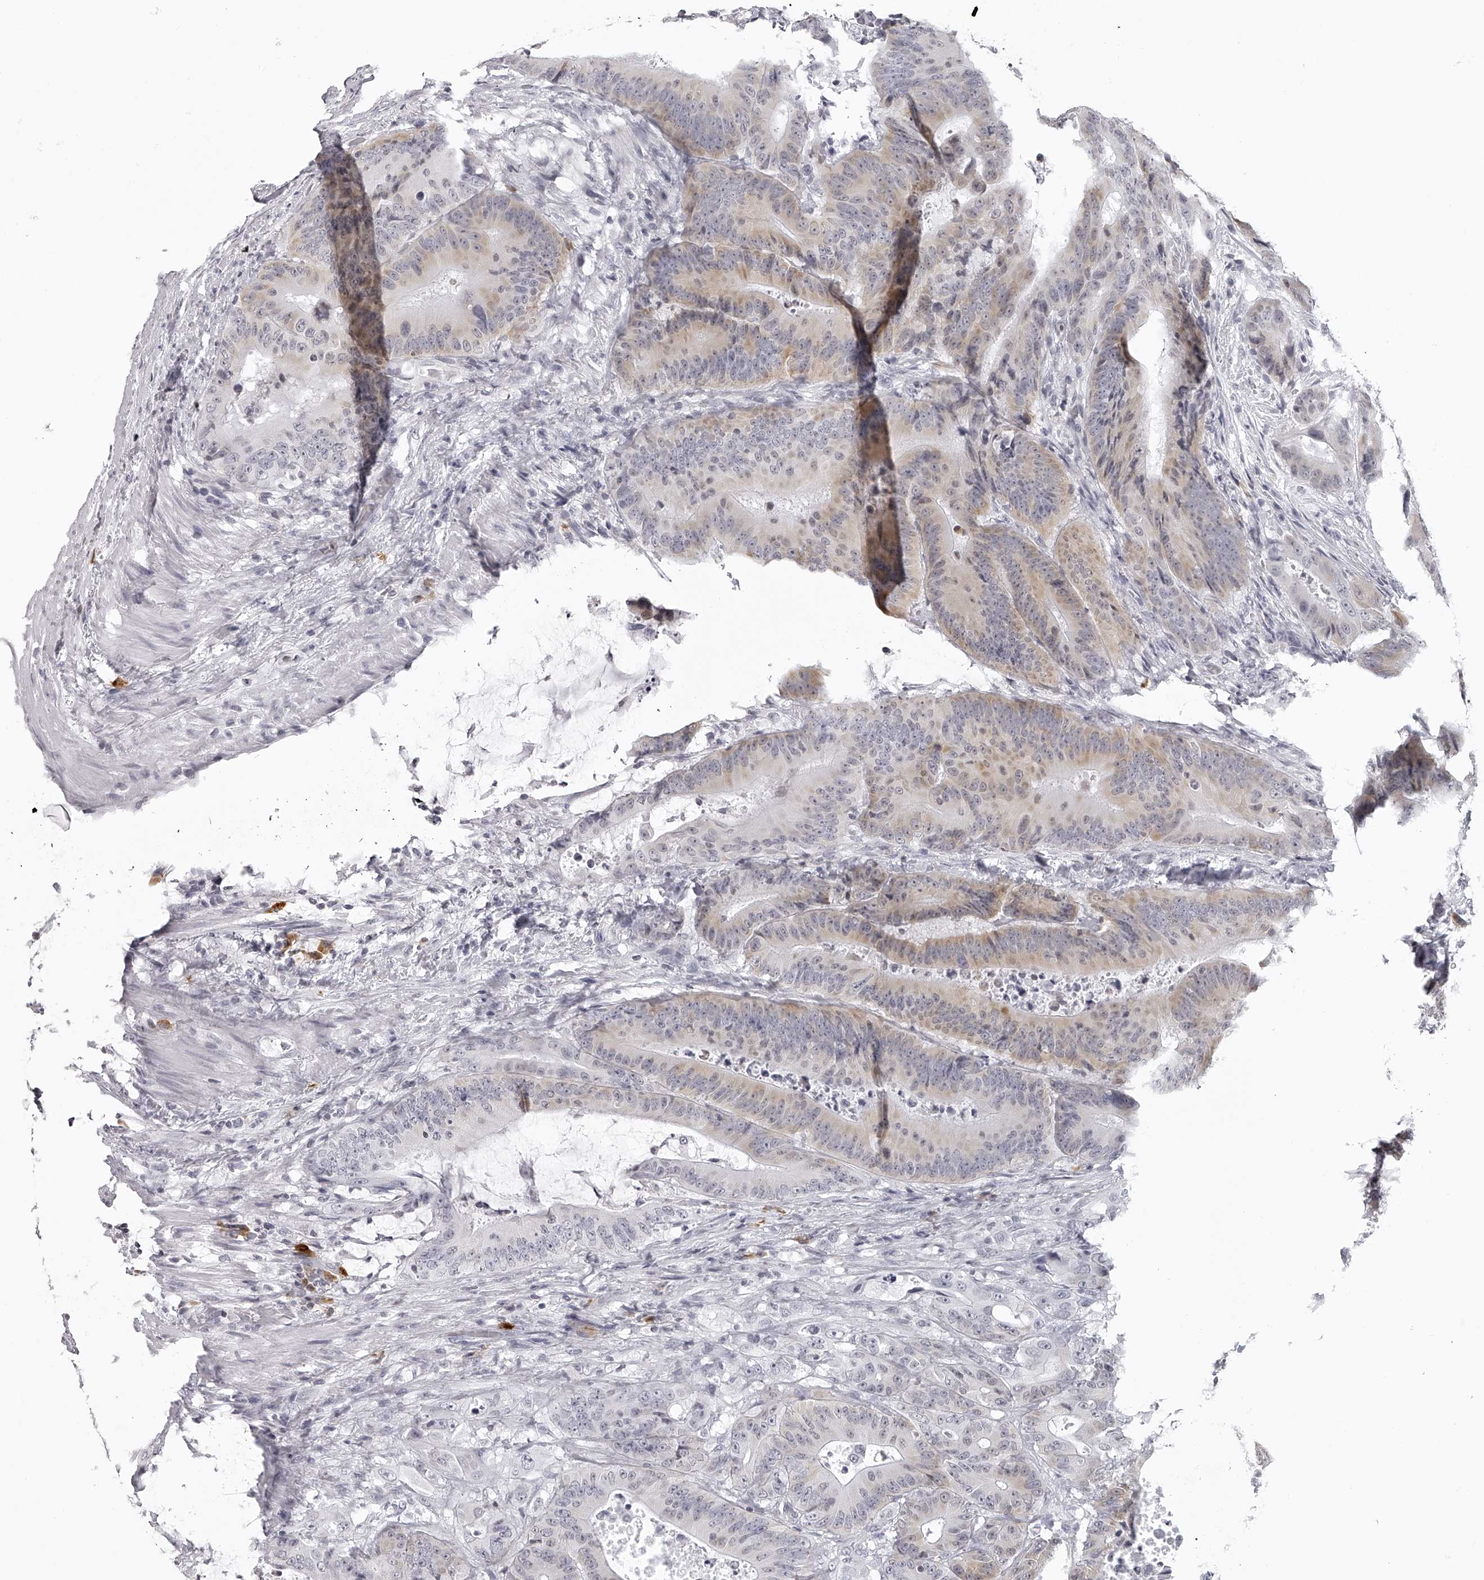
{"staining": {"intensity": "weak", "quantity": "25%-75%", "location": "cytoplasmic/membranous"}, "tissue": "colorectal cancer", "cell_type": "Tumor cells", "image_type": "cancer", "snomed": [{"axis": "morphology", "description": "Adenocarcinoma, NOS"}, {"axis": "topography", "description": "Colon"}], "caption": "Colorectal cancer stained with IHC displays weak cytoplasmic/membranous expression in about 25%-75% of tumor cells. The staining is performed using DAB (3,3'-diaminobenzidine) brown chromogen to label protein expression. The nuclei are counter-stained blue using hematoxylin.", "gene": "SEC11C", "patient": {"sex": "male", "age": 83}}